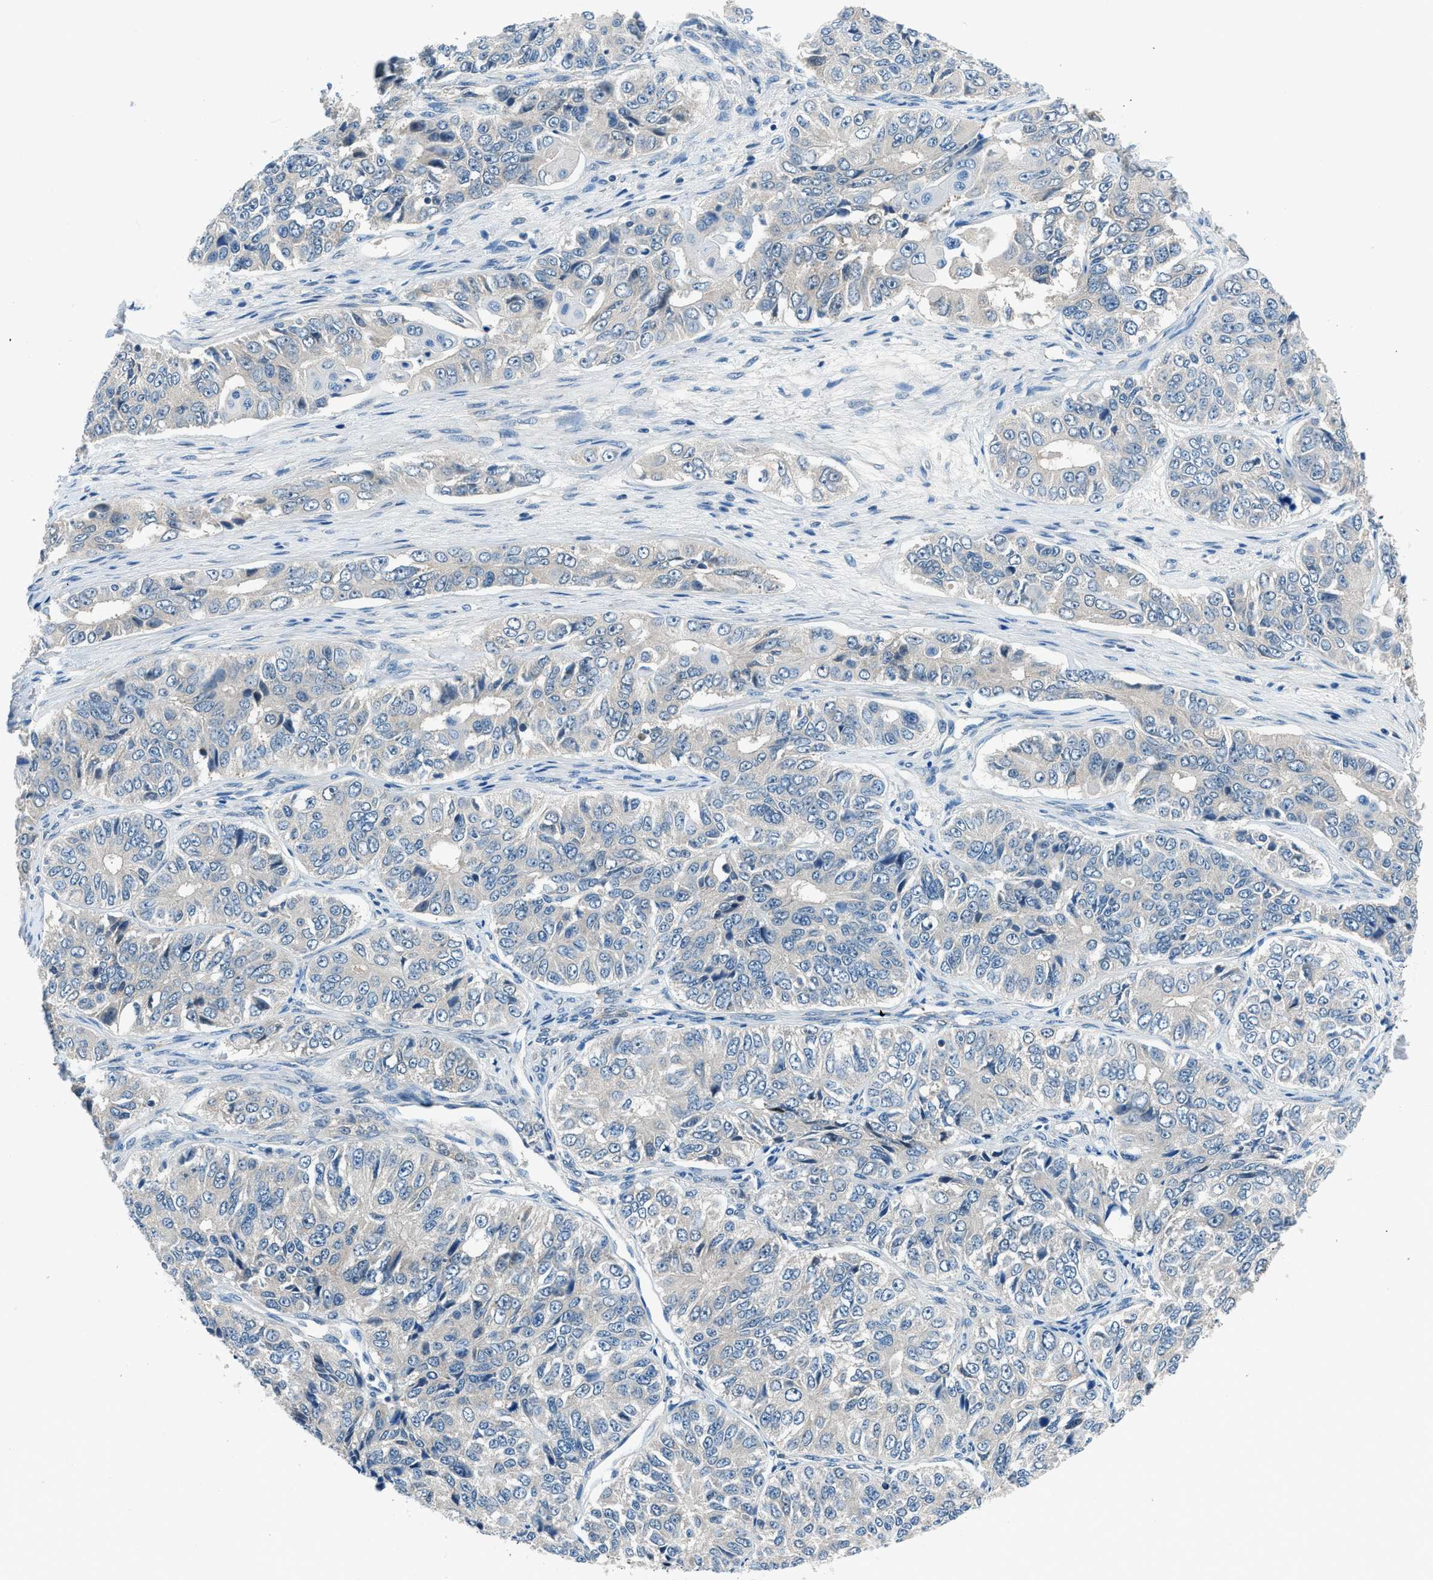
{"staining": {"intensity": "negative", "quantity": "none", "location": "none"}, "tissue": "ovarian cancer", "cell_type": "Tumor cells", "image_type": "cancer", "snomed": [{"axis": "morphology", "description": "Carcinoma, endometroid"}, {"axis": "topography", "description": "Ovary"}], "caption": "Protein analysis of endometroid carcinoma (ovarian) demonstrates no significant positivity in tumor cells.", "gene": "ACP1", "patient": {"sex": "female", "age": 51}}